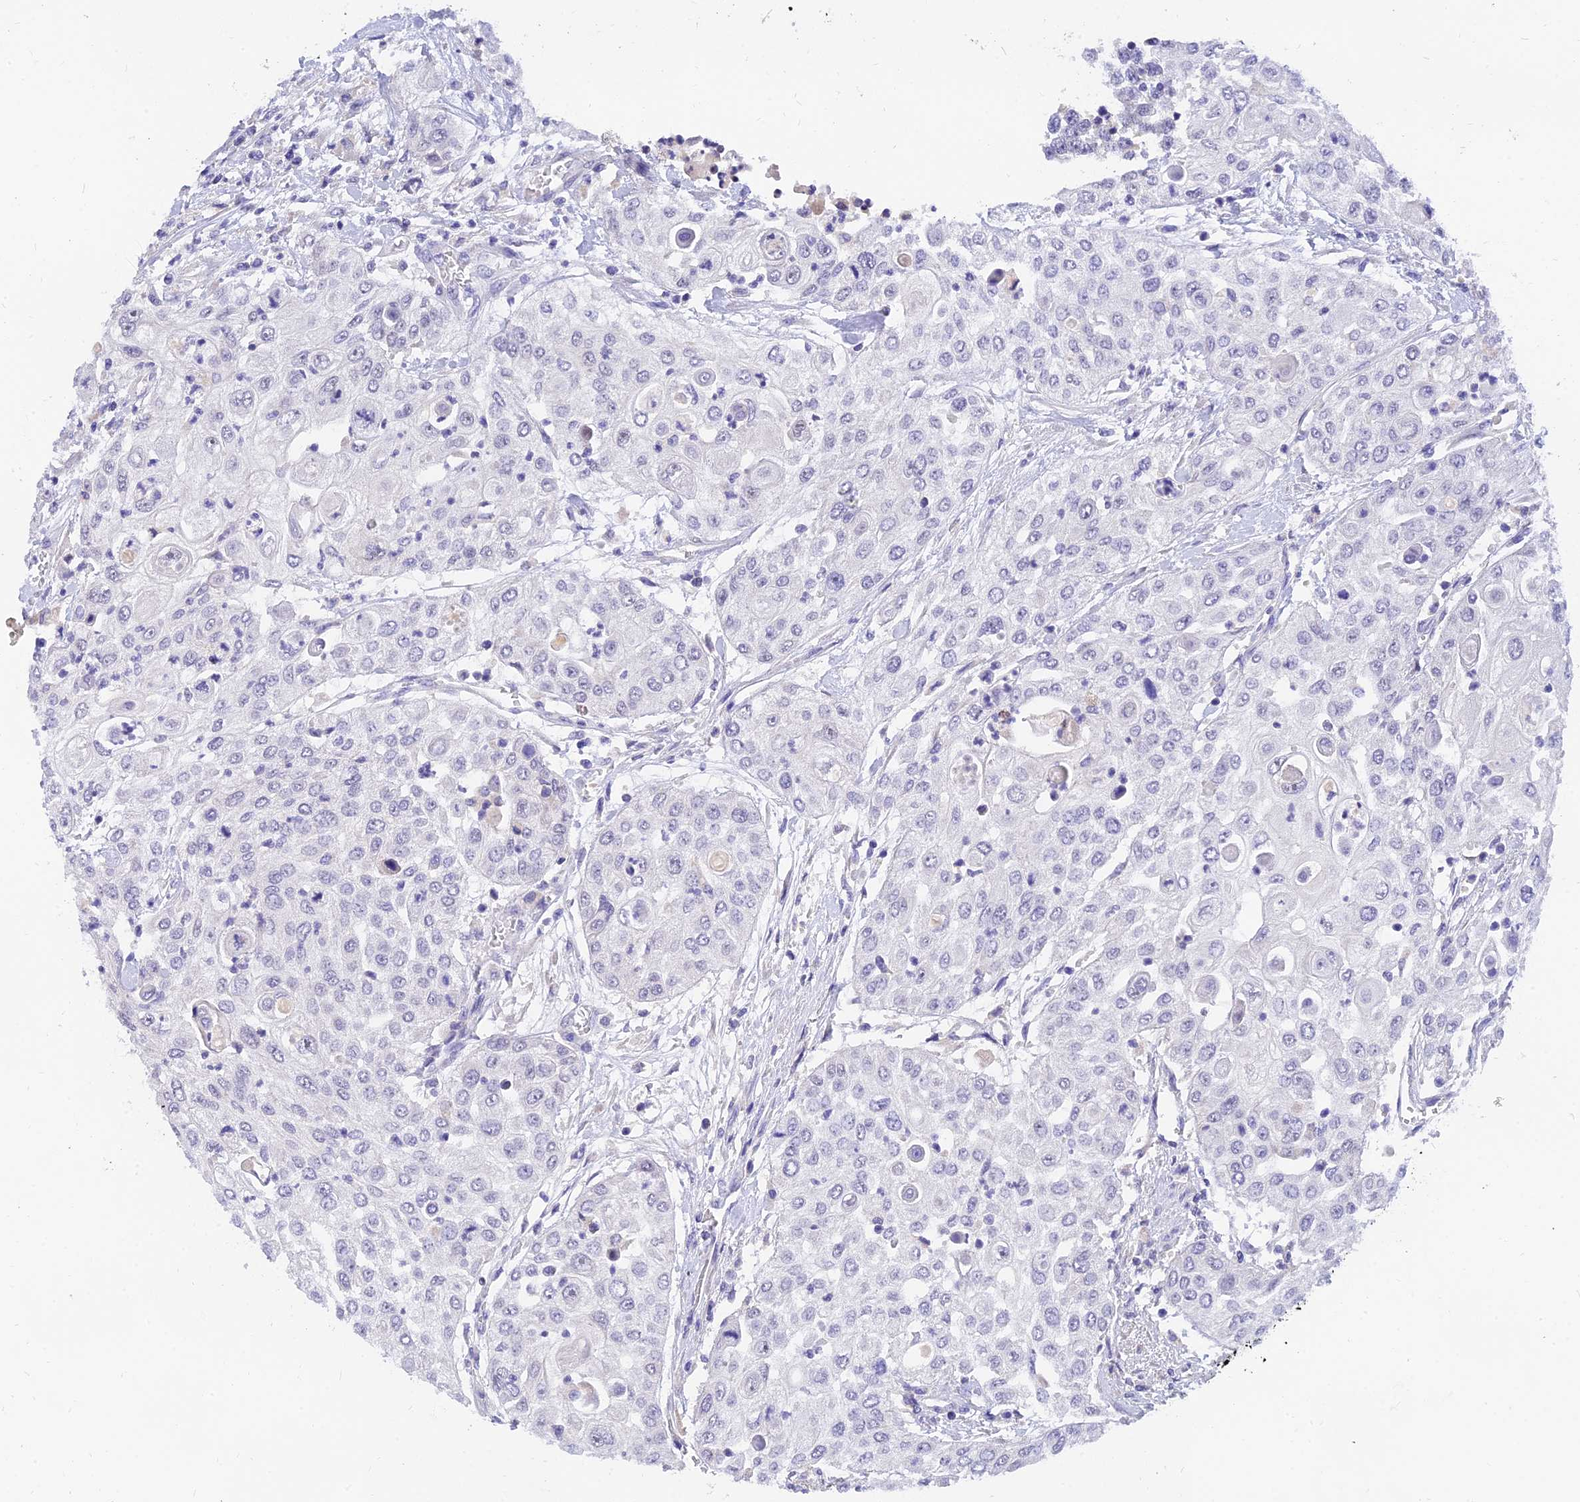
{"staining": {"intensity": "negative", "quantity": "none", "location": "none"}, "tissue": "urothelial cancer", "cell_type": "Tumor cells", "image_type": "cancer", "snomed": [{"axis": "morphology", "description": "Urothelial carcinoma, High grade"}, {"axis": "topography", "description": "Urinary bladder"}], "caption": "This is a micrograph of immunohistochemistry staining of urothelial cancer, which shows no positivity in tumor cells. Brightfield microscopy of IHC stained with DAB (3,3'-diaminobenzidine) (brown) and hematoxylin (blue), captured at high magnification.", "gene": "TMEM161B", "patient": {"sex": "female", "age": 79}}